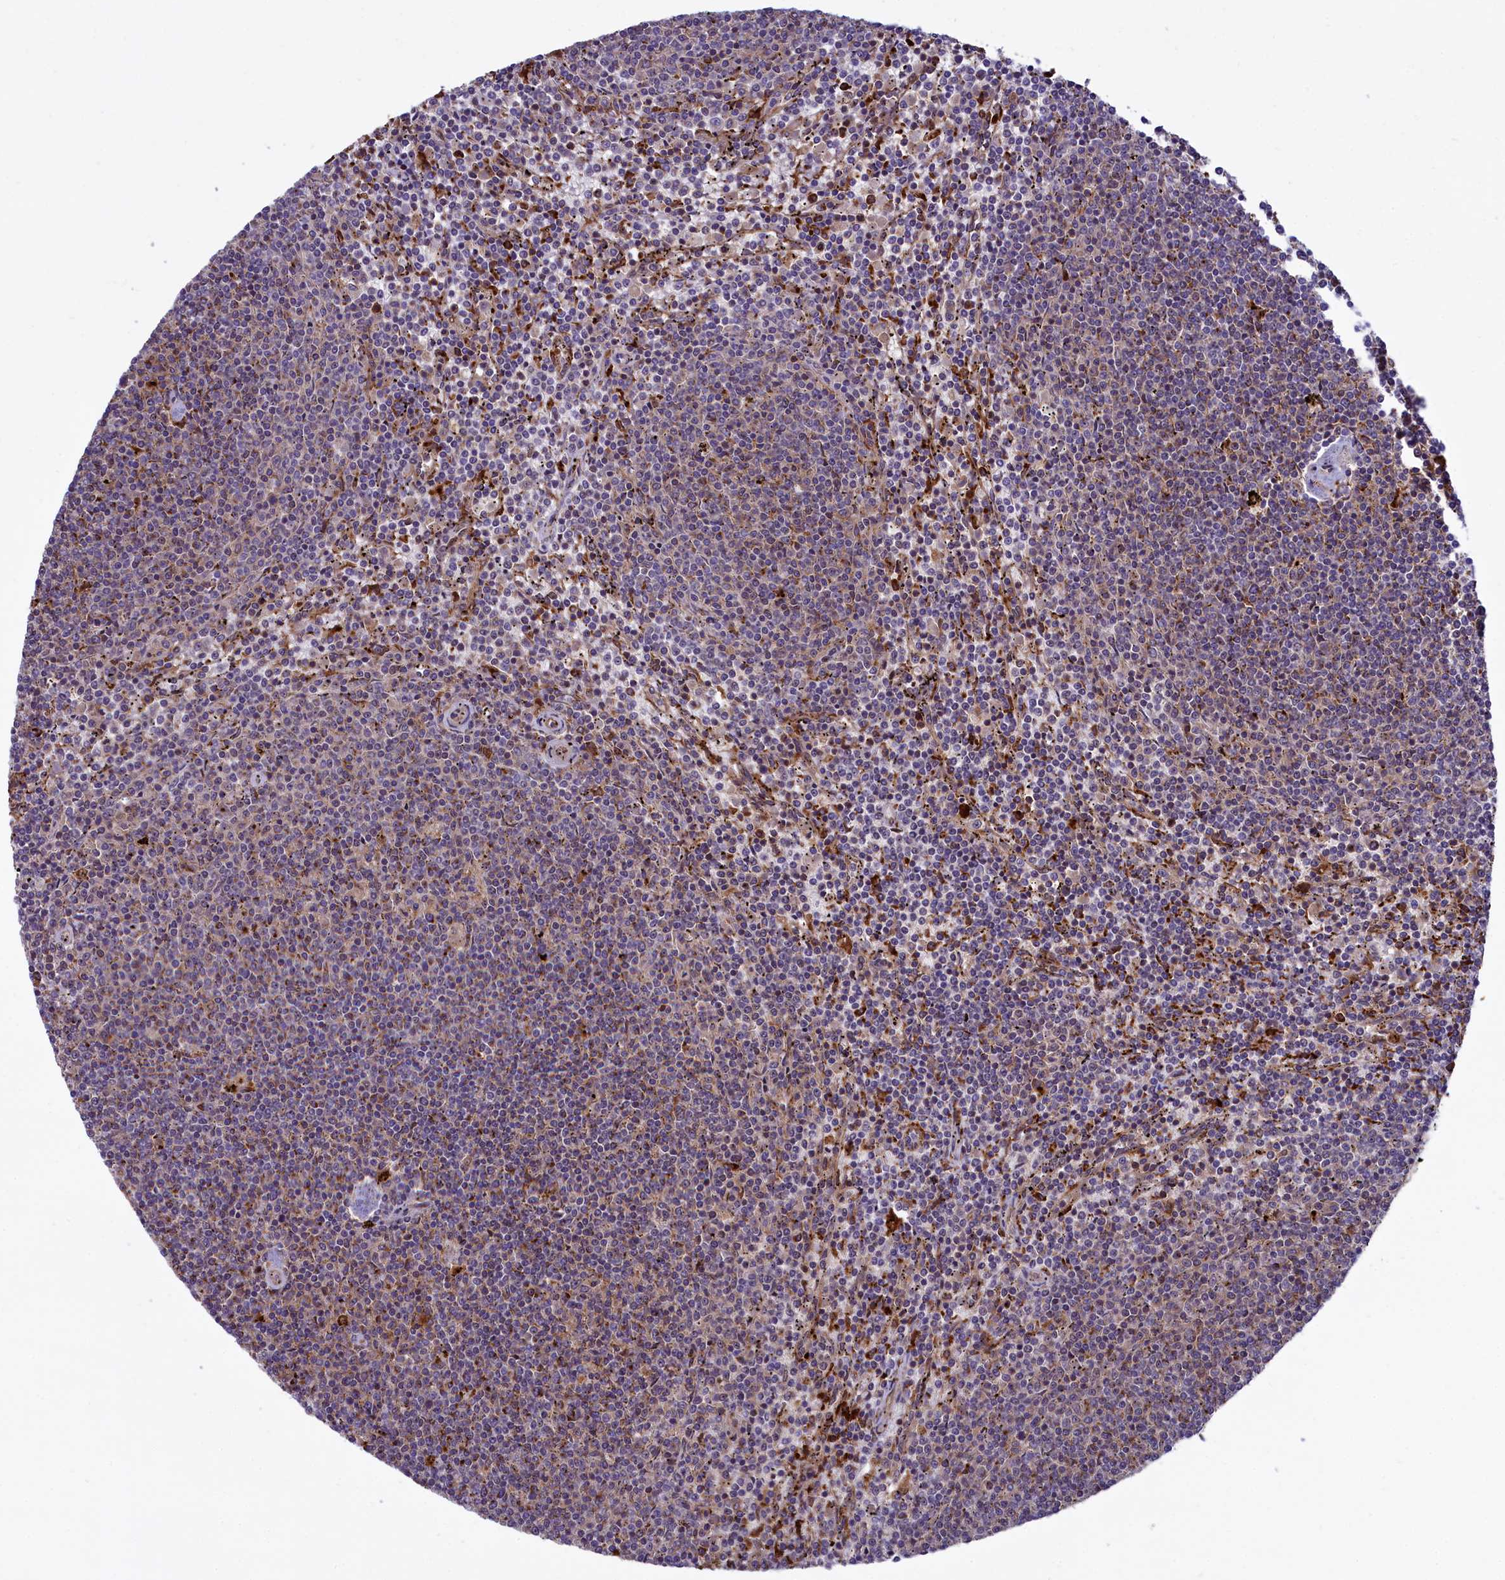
{"staining": {"intensity": "negative", "quantity": "none", "location": "none"}, "tissue": "lymphoma", "cell_type": "Tumor cells", "image_type": "cancer", "snomed": [{"axis": "morphology", "description": "Malignant lymphoma, non-Hodgkin's type, Low grade"}, {"axis": "topography", "description": "Spleen"}], "caption": "There is no significant staining in tumor cells of low-grade malignant lymphoma, non-Hodgkin's type.", "gene": "MAN2B1", "patient": {"sex": "female", "age": 50}}